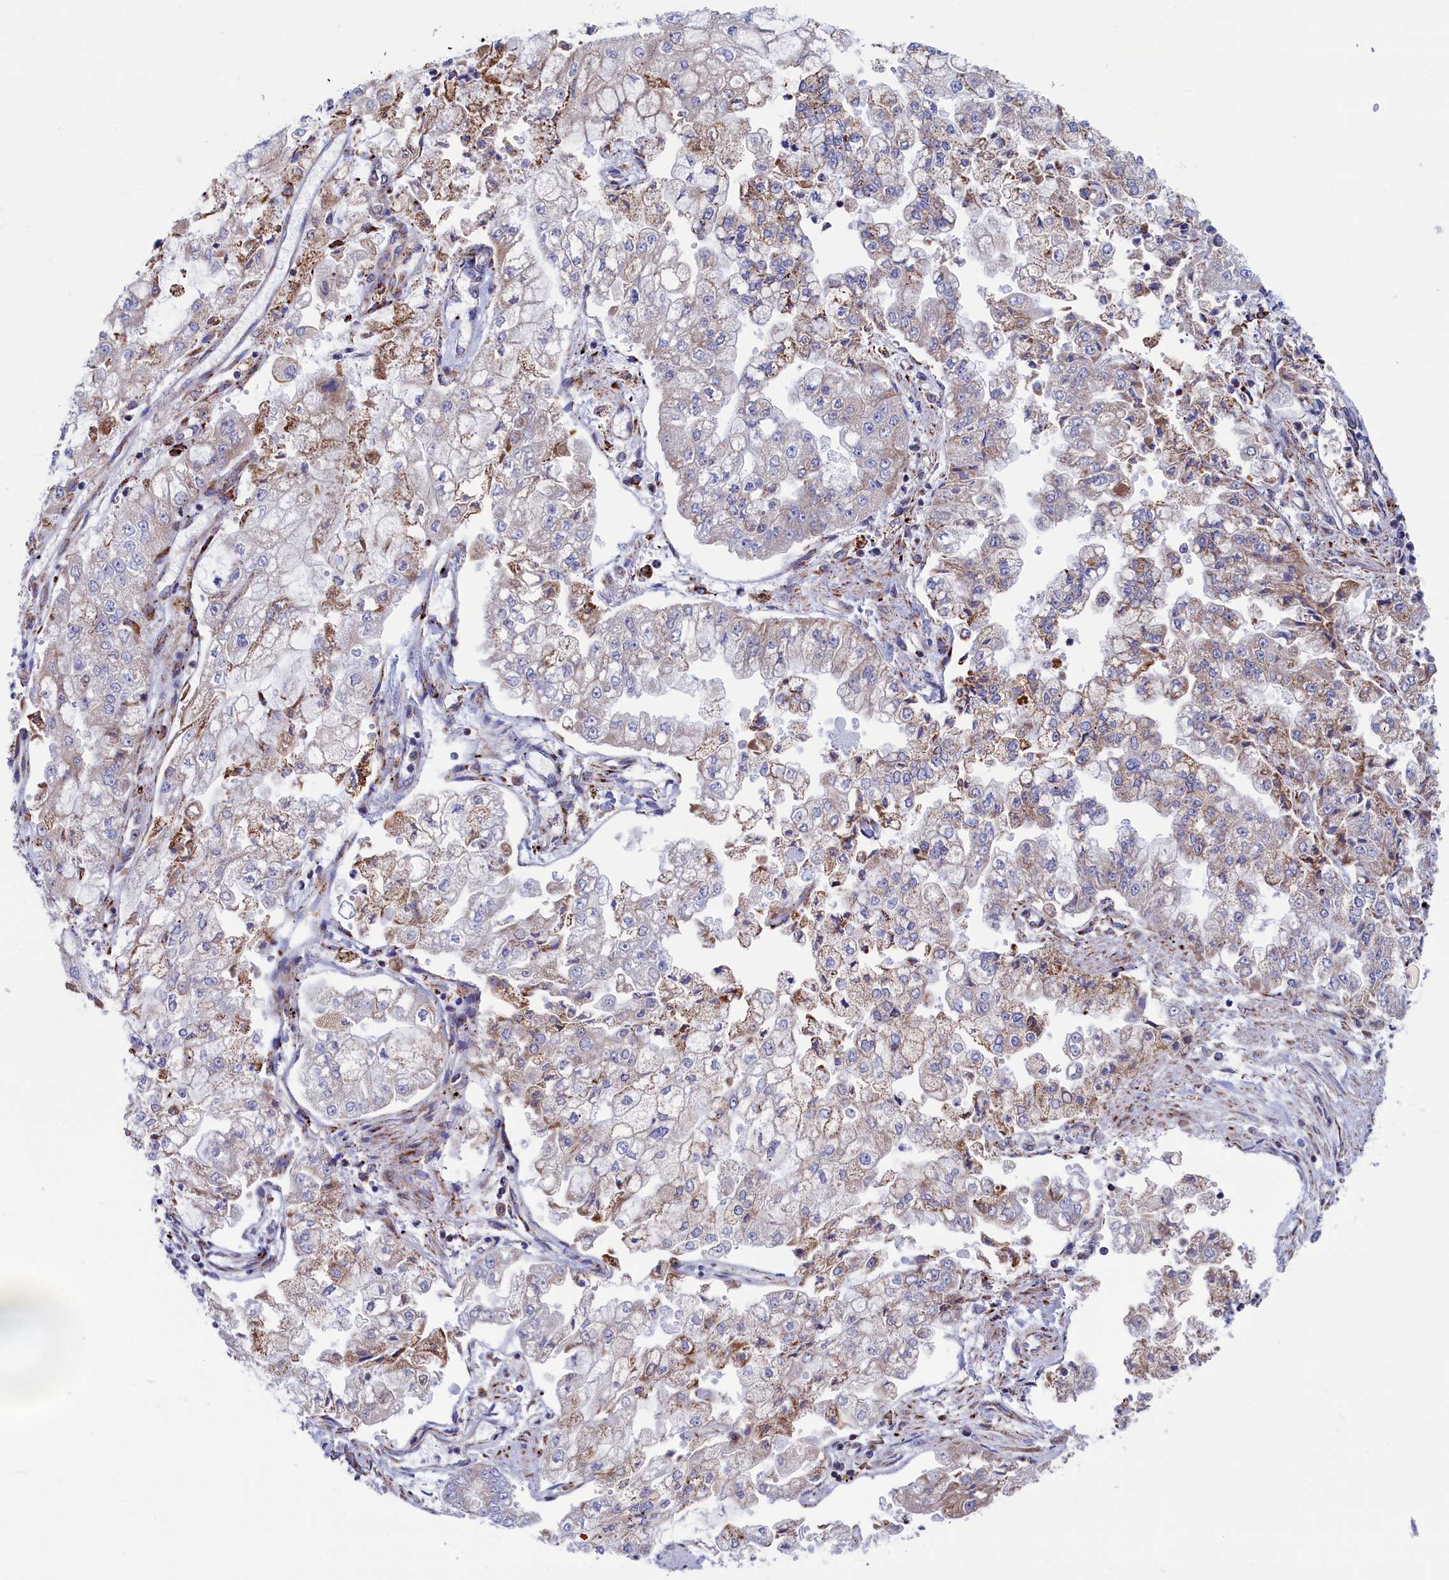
{"staining": {"intensity": "moderate", "quantity": "<25%", "location": "cytoplasmic/membranous"}, "tissue": "stomach cancer", "cell_type": "Tumor cells", "image_type": "cancer", "snomed": [{"axis": "morphology", "description": "Adenocarcinoma, NOS"}, {"axis": "topography", "description": "Stomach"}], "caption": "Immunohistochemical staining of adenocarcinoma (stomach) displays low levels of moderate cytoplasmic/membranous expression in about <25% of tumor cells. The staining was performed using DAB (3,3'-diaminobenzidine) to visualize the protein expression in brown, while the nuclei were stained in blue with hematoxylin (Magnification: 20x).", "gene": "WDR83", "patient": {"sex": "male", "age": 76}}